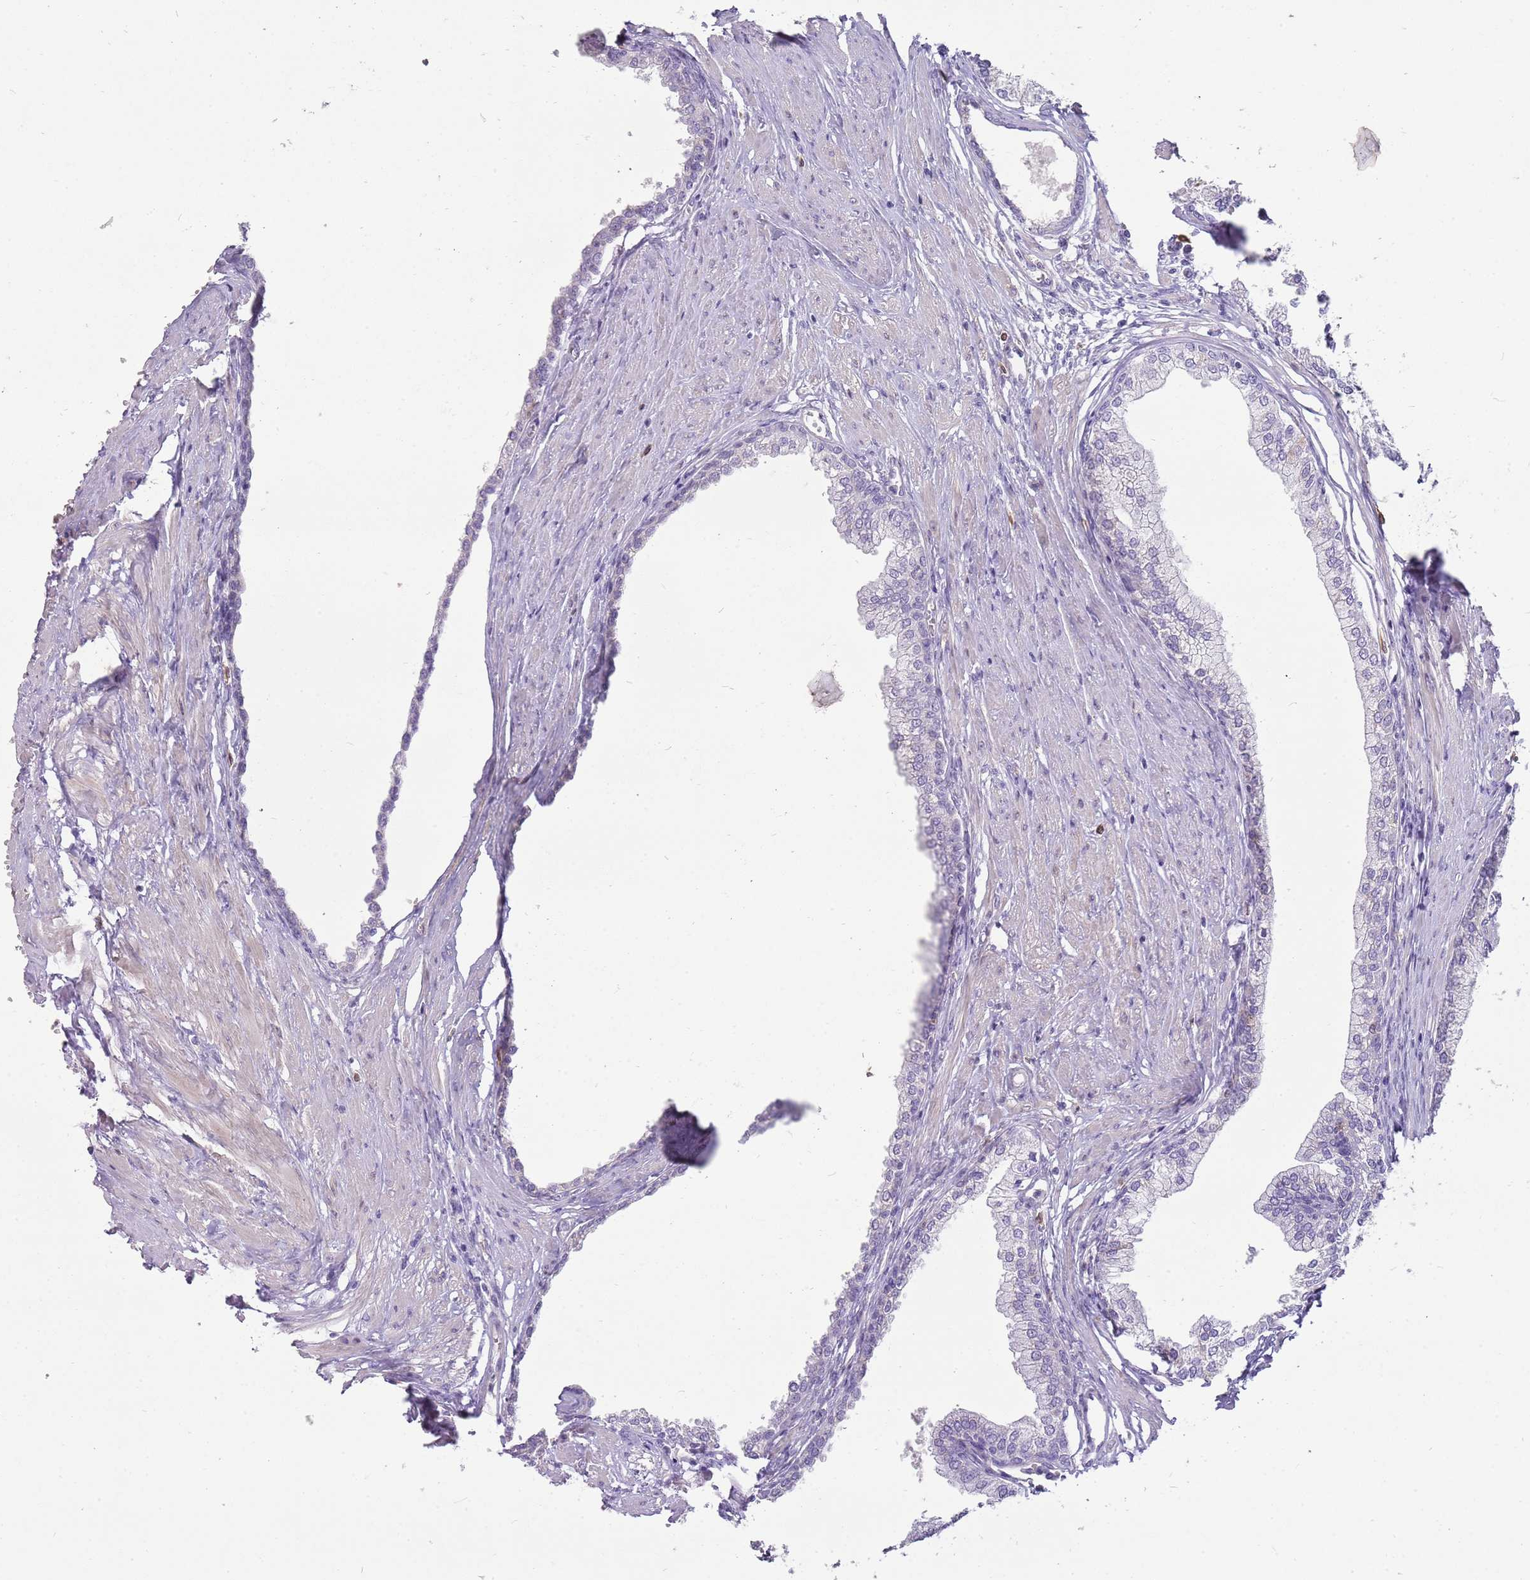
{"staining": {"intensity": "negative", "quantity": "none", "location": "none"}, "tissue": "prostate", "cell_type": "Glandular cells", "image_type": "normal", "snomed": [{"axis": "morphology", "description": "Normal tissue, NOS"}, {"axis": "morphology", "description": "Urothelial carcinoma, Low grade"}, {"axis": "topography", "description": "Urinary bladder"}, {"axis": "topography", "description": "Prostate"}], "caption": "Immunohistochemical staining of unremarkable human prostate shows no significant positivity in glandular cells.", "gene": "DIPK1C", "patient": {"sex": "male", "age": 60}}